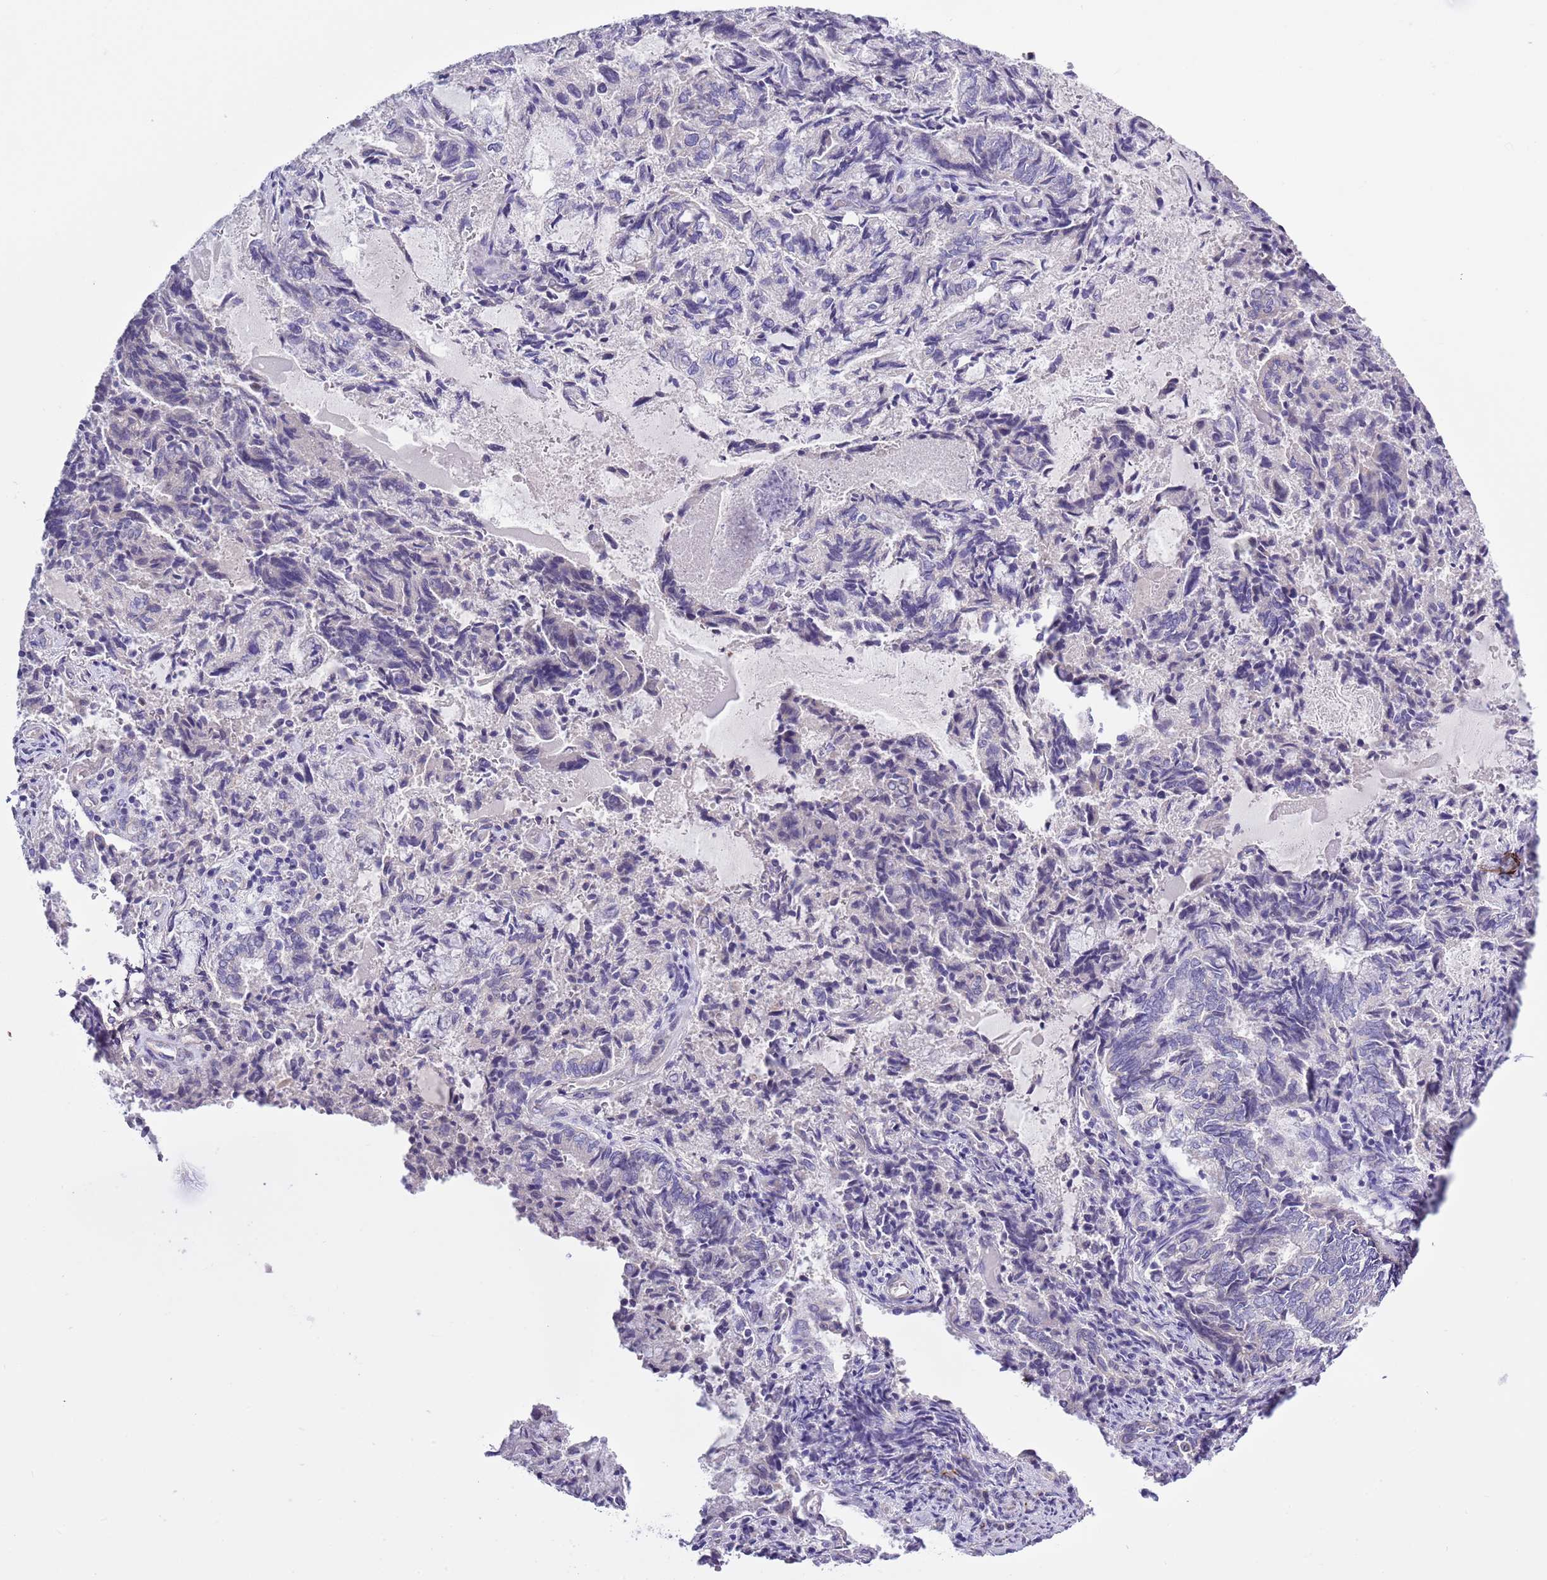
{"staining": {"intensity": "negative", "quantity": "none", "location": "none"}, "tissue": "endometrial cancer", "cell_type": "Tumor cells", "image_type": "cancer", "snomed": [{"axis": "morphology", "description": "Adenocarcinoma, NOS"}, {"axis": "topography", "description": "Endometrium"}], "caption": "This is an IHC micrograph of adenocarcinoma (endometrial). There is no expression in tumor cells.", "gene": "NET1", "patient": {"sex": "female", "age": 80}}